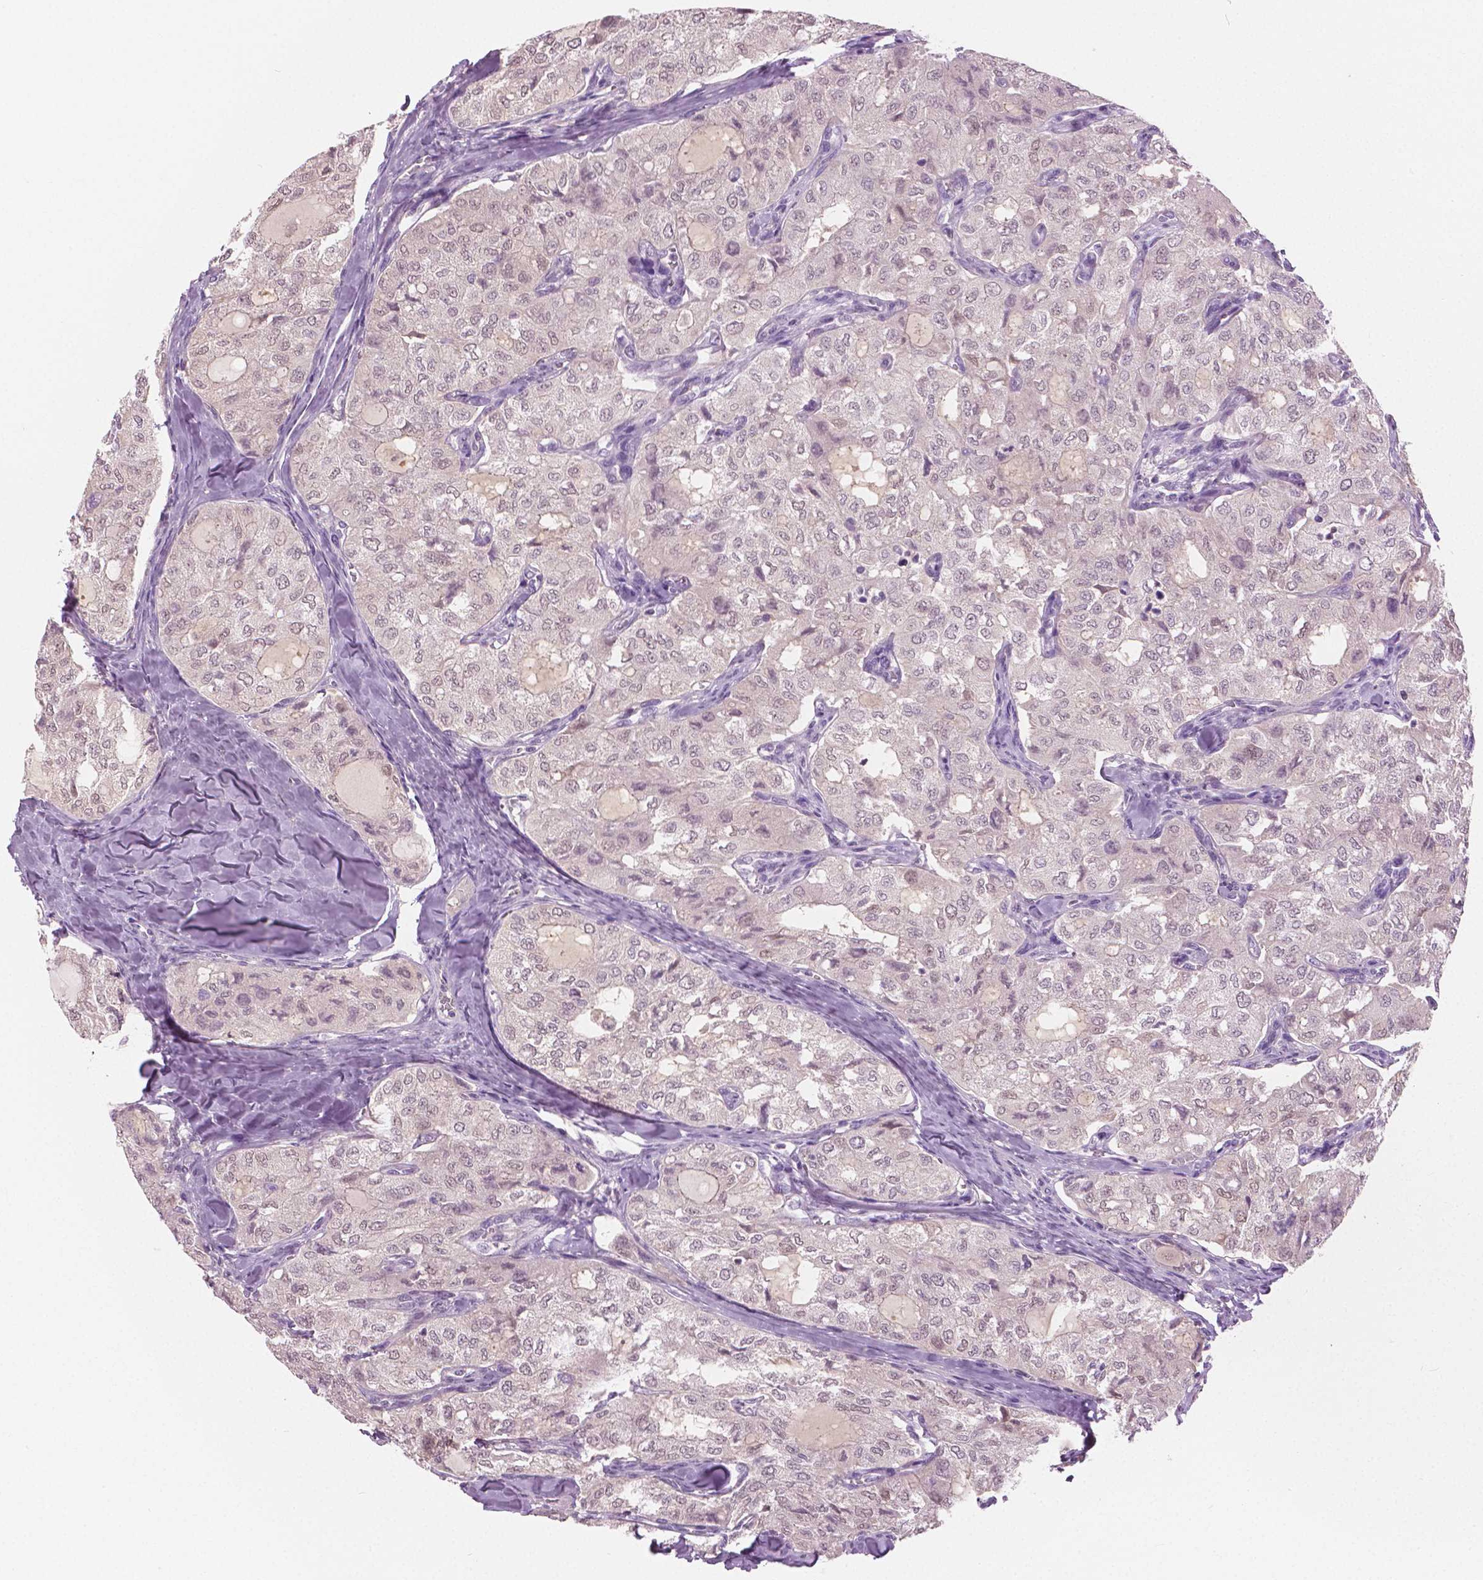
{"staining": {"intensity": "negative", "quantity": "none", "location": "none"}, "tissue": "thyroid cancer", "cell_type": "Tumor cells", "image_type": "cancer", "snomed": [{"axis": "morphology", "description": "Follicular adenoma carcinoma, NOS"}, {"axis": "topography", "description": "Thyroid gland"}], "caption": "A high-resolution image shows IHC staining of thyroid cancer, which shows no significant positivity in tumor cells.", "gene": "GALM", "patient": {"sex": "male", "age": 75}}